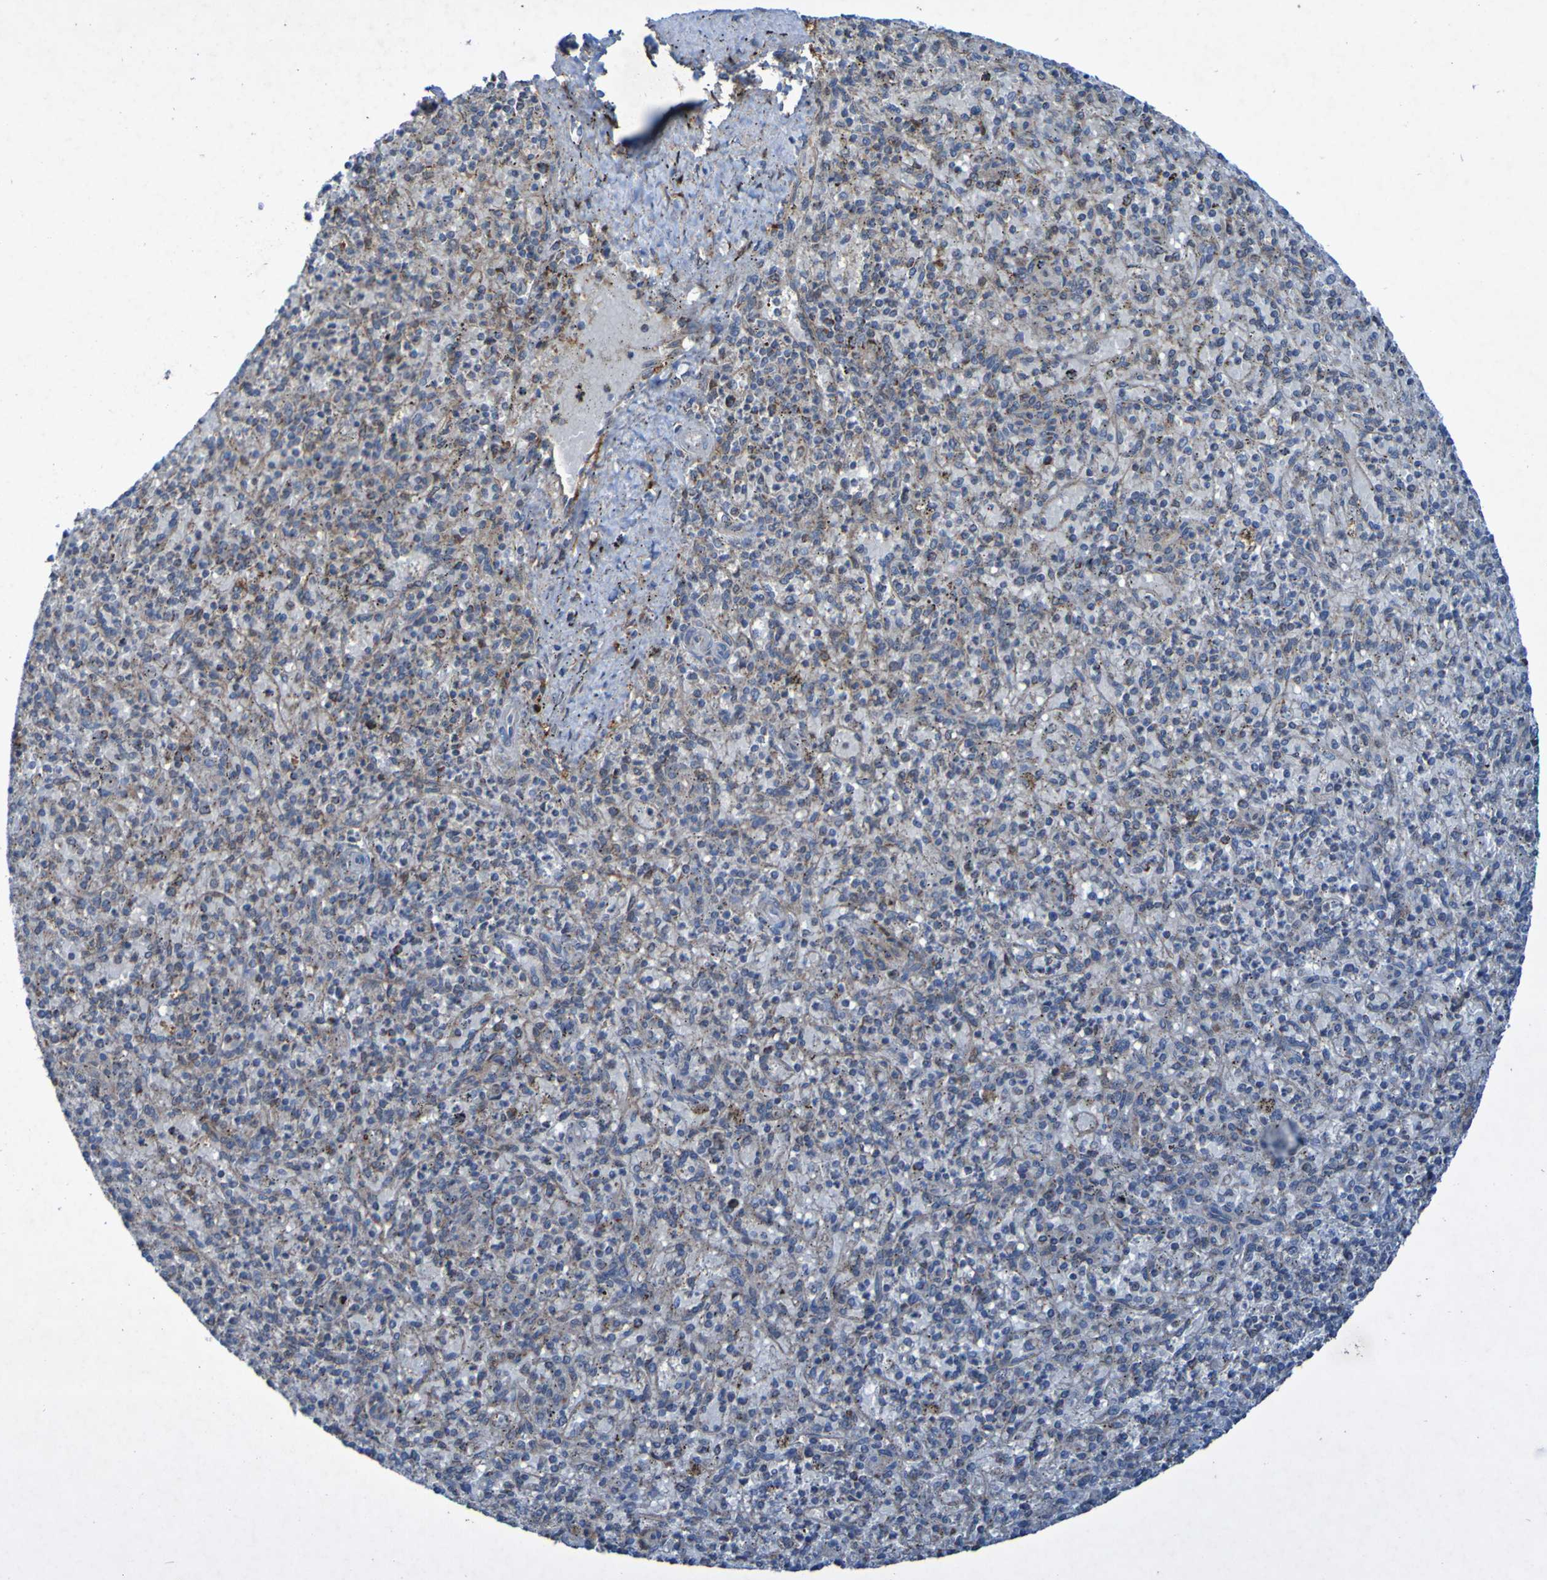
{"staining": {"intensity": "moderate", "quantity": ">75%", "location": "cytoplasmic/membranous"}, "tissue": "spleen", "cell_type": "Cells in red pulp", "image_type": "normal", "snomed": [{"axis": "morphology", "description": "Normal tissue, NOS"}, {"axis": "topography", "description": "Spleen"}], "caption": "Spleen was stained to show a protein in brown. There is medium levels of moderate cytoplasmic/membranous positivity in approximately >75% of cells in red pulp.", "gene": "CCDC51", "patient": {"sex": "male", "age": 72}}